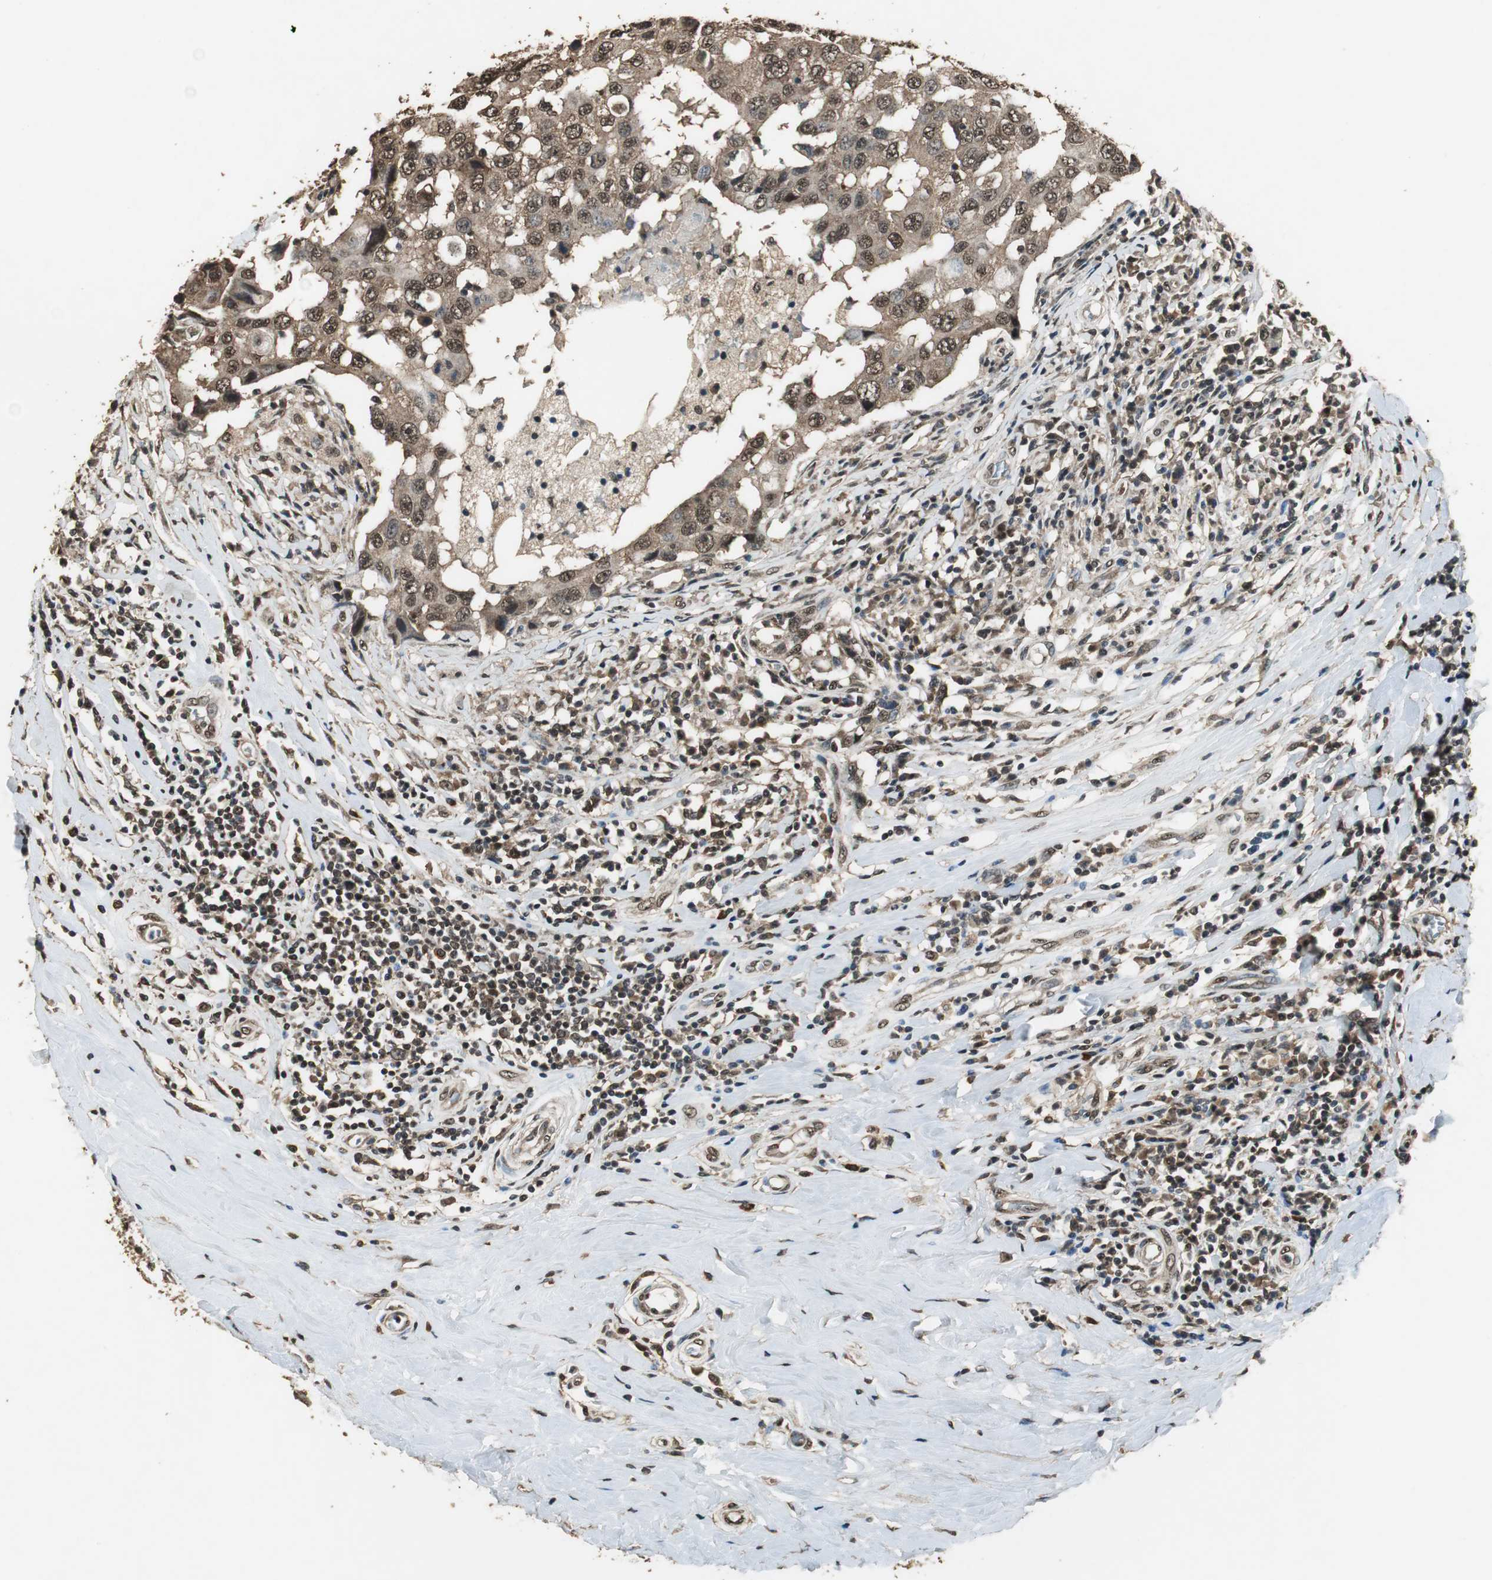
{"staining": {"intensity": "strong", "quantity": ">75%", "location": "cytoplasmic/membranous,nuclear"}, "tissue": "breast cancer", "cell_type": "Tumor cells", "image_type": "cancer", "snomed": [{"axis": "morphology", "description": "Duct carcinoma"}, {"axis": "topography", "description": "Breast"}], "caption": "Breast cancer stained with a protein marker displays strong staining in tumor cells.", "gene": "PPP1R13B", "patient": {"sex": "female", "age": 27}}